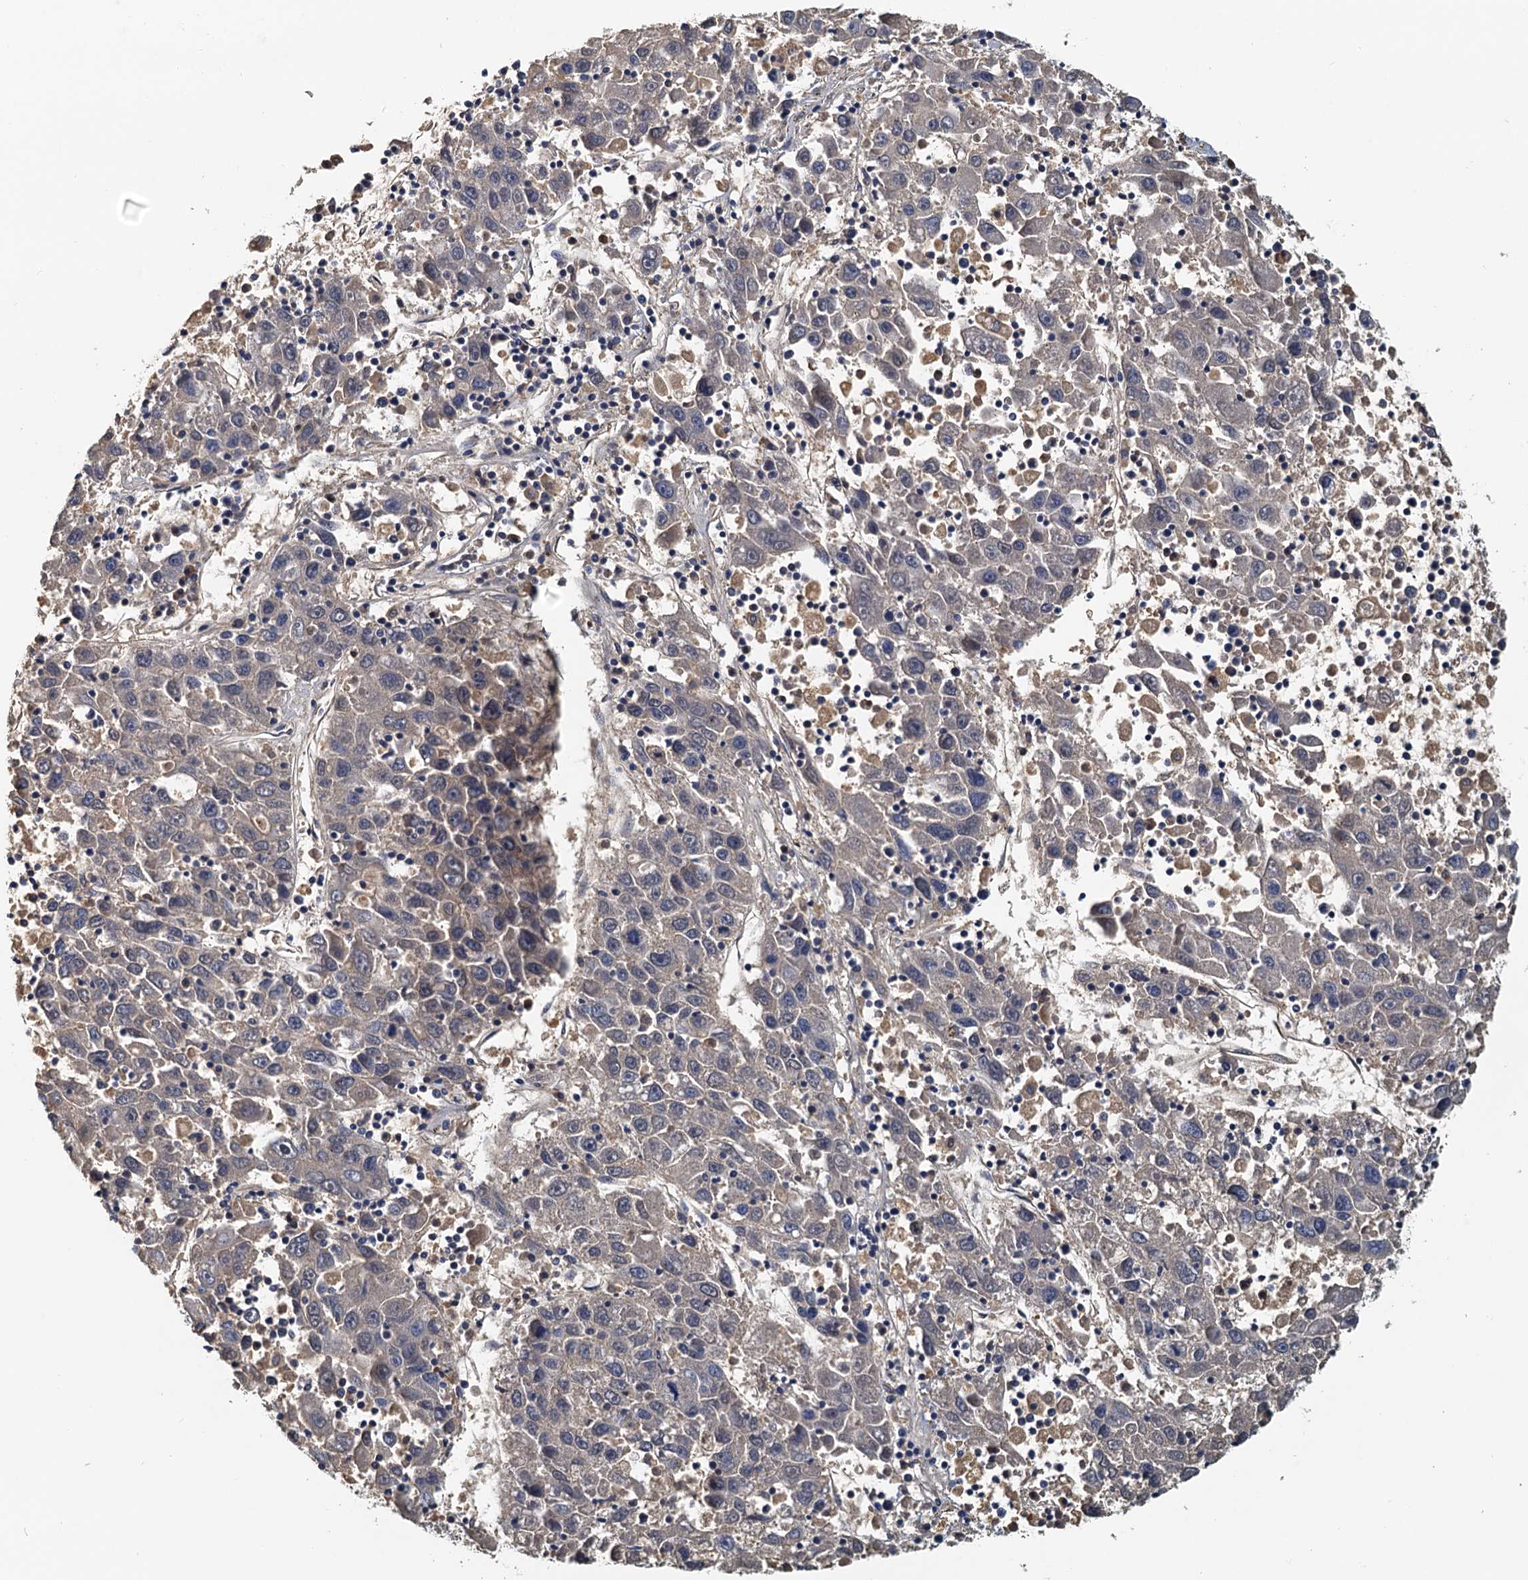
{"staining": {"intensity": "negative", "quantity": "none", "location": "none"}, "tissue": "liver cancer", "cell_type": "Tumor cells", "image_type": "cancer", "snomed": [{"axis": "morphology", "description": "Carcinoma, Hepatocellular, NOS"}, {"axis": "topography", "description": "Liver"}], "caption": "Photomicrograph shows no protein staining in tumor cells of liver cancer tissue. The staining was performed using DAB (3,3'-diaminobenzidine) to visualize the protein expression in brown, while the nuclei were stained in blue with hematoxylin (Magnification: 20x).", "gene": "UBL7", "patient": {"sex": "male", "age": 49}}